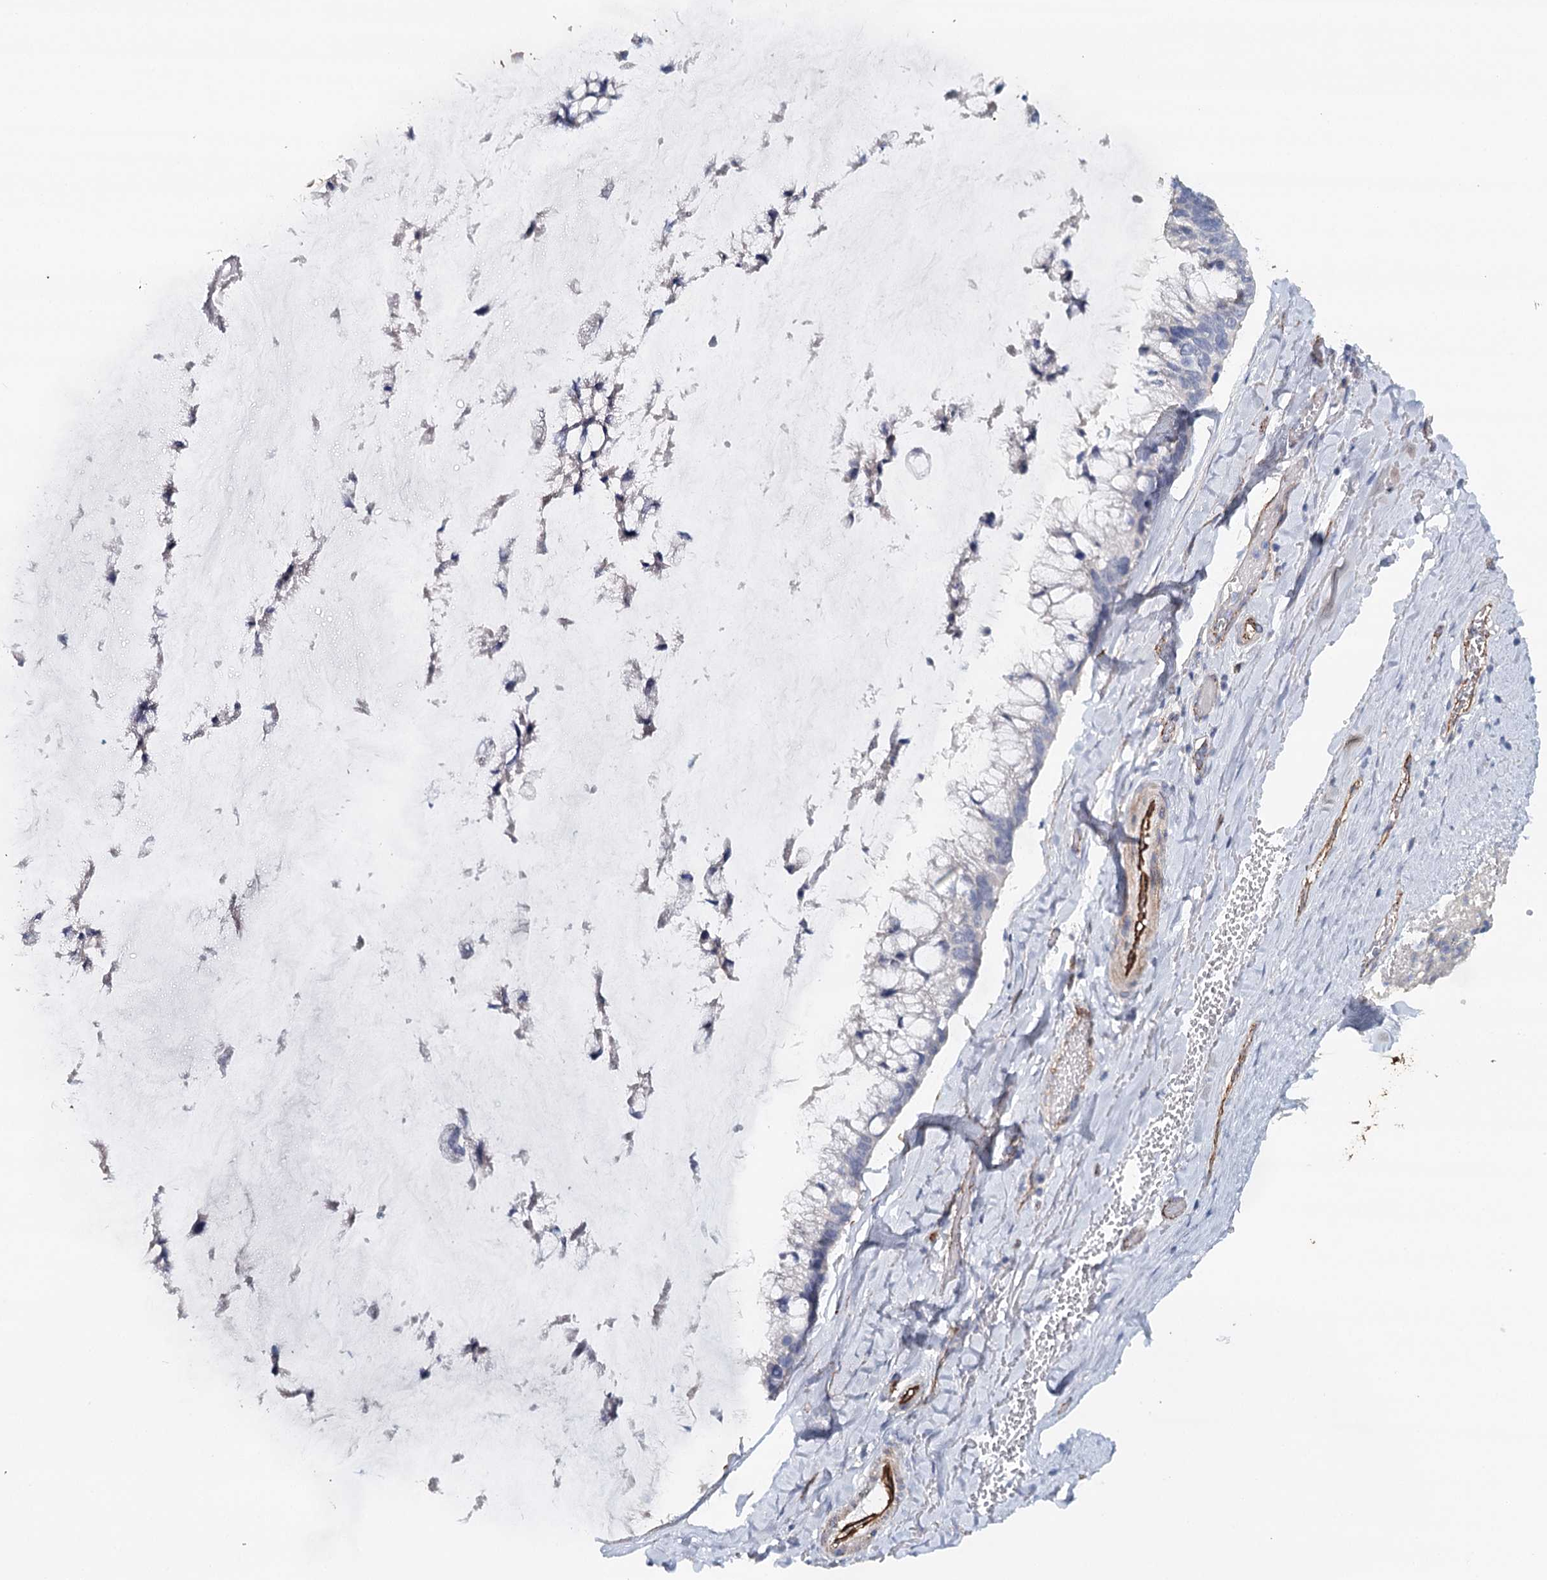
{"staining": {"intensity": "negative", "quantity": "none", "location": "none"}, "tissue": "ovarian cancer", "cell_type": "Tumor cells", "image_type": "cancer", "snomed": [{"axis": "morphology", "description": "Cystadenocarcinoma, mucinous, NOS"}, {"axis": "topography", "description": "Ovary"}], "caption": "High magnification brightfield microscopy of mucinous cystadenocarcinoma (ovarian) stained with DAB (brown) and counterstained with hematoxylin (blue): tumor cells show no significant expression.", "gene": "SYNPO", "patient": {"sex": "female", "age": 39}}